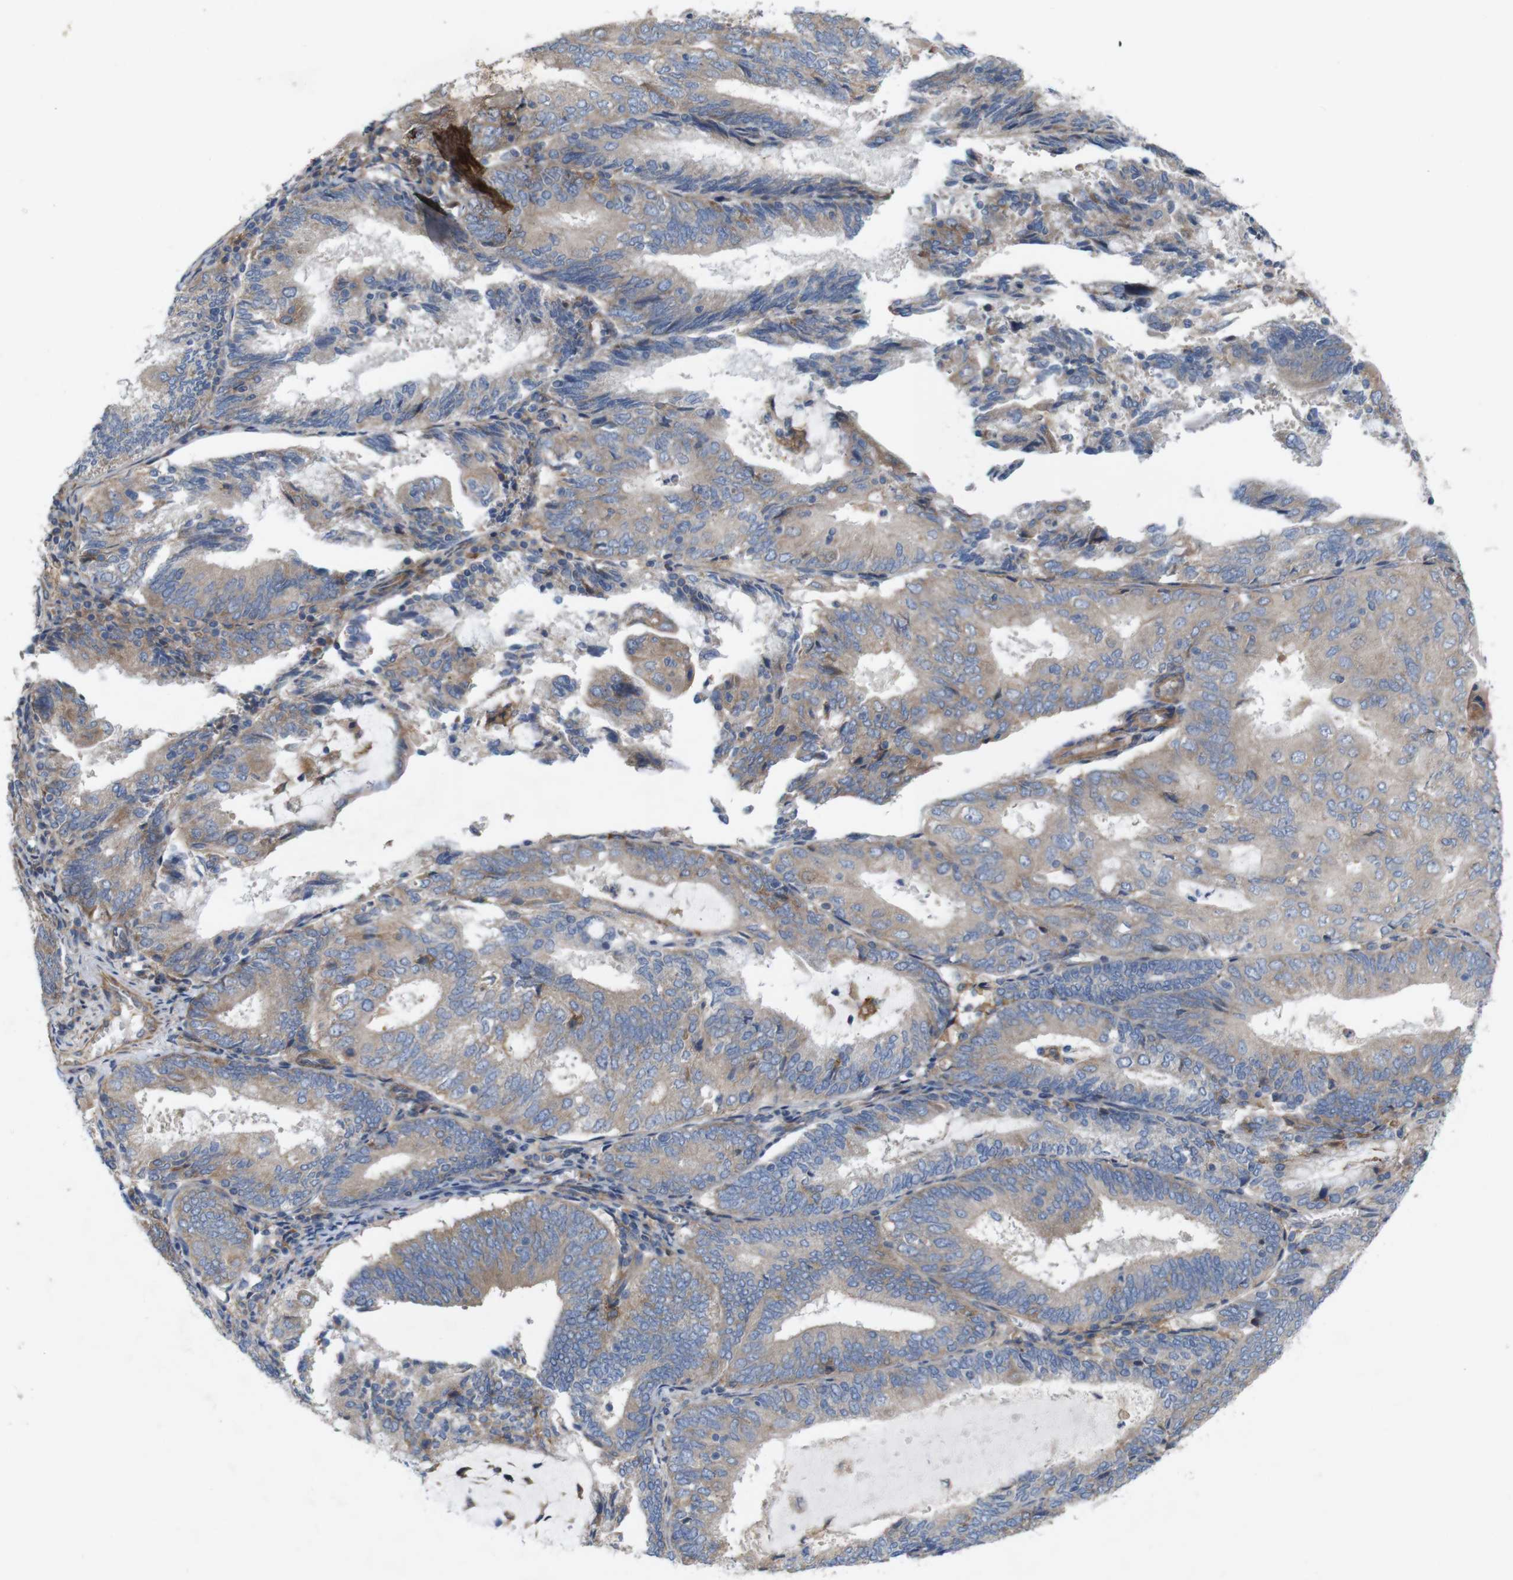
{"staining": {"intensity": "weak", "quantity": ">75%", "location": "cytoplasmic/membranous"}, "tissue": "endometrial cancer", "cell_type": "Tumor cells", "image_type": "cancer", "snomed": [{"axis": "morphology", "description": "Adenocarcinoma, NOS"}, {"axis": "topography", "description": "Endometrium"}], "caption": "DAB (3,3'-diaminobenzidine) immunohistochemical staining of endometrial adenocarcinoma reveals weak cytoplasmic/membranous protein expression in approximately >75% of tumor cells.", "gene": "SIGLEC8", "patient": {"sex": "female", "age": 81}}